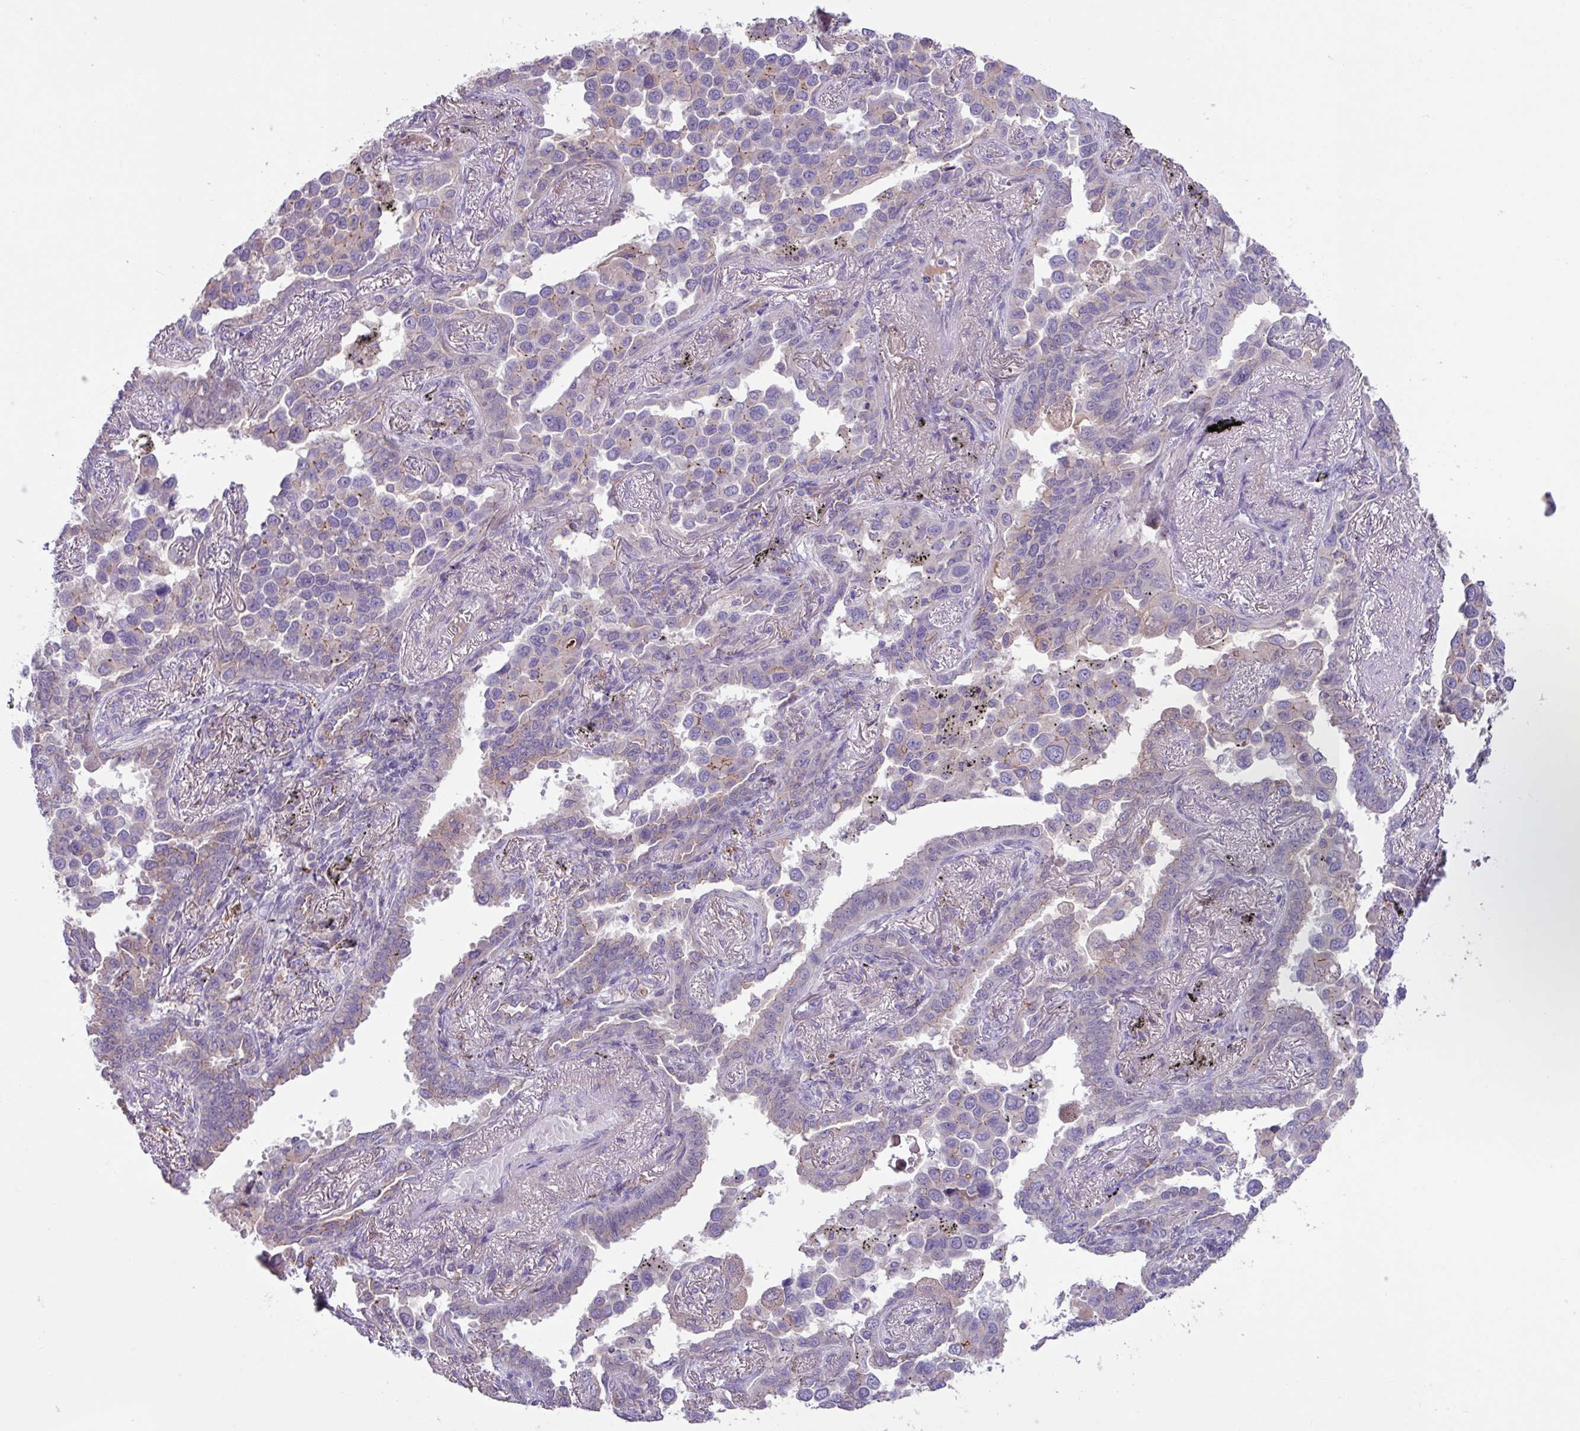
{"staining": {"intensity": "negative", "quantity": "none", "location": "none"}, "tissue": "lung cancer", "cell_type": "Tumor cells", "image_type": "cancer", "snomed": [{"axis": "morphology", "description": "Adenocarcinoma, NOS"}, {"axis": "topography", "description": "Lung"}], "caption": "The immunohistochemistry (IHC) photomicrograph has no significant staining in tumor cells of adenocarcinoma (lung) tissue.", "gene": "IQCJ", "patient": {"sex": "male", "age": 67}}